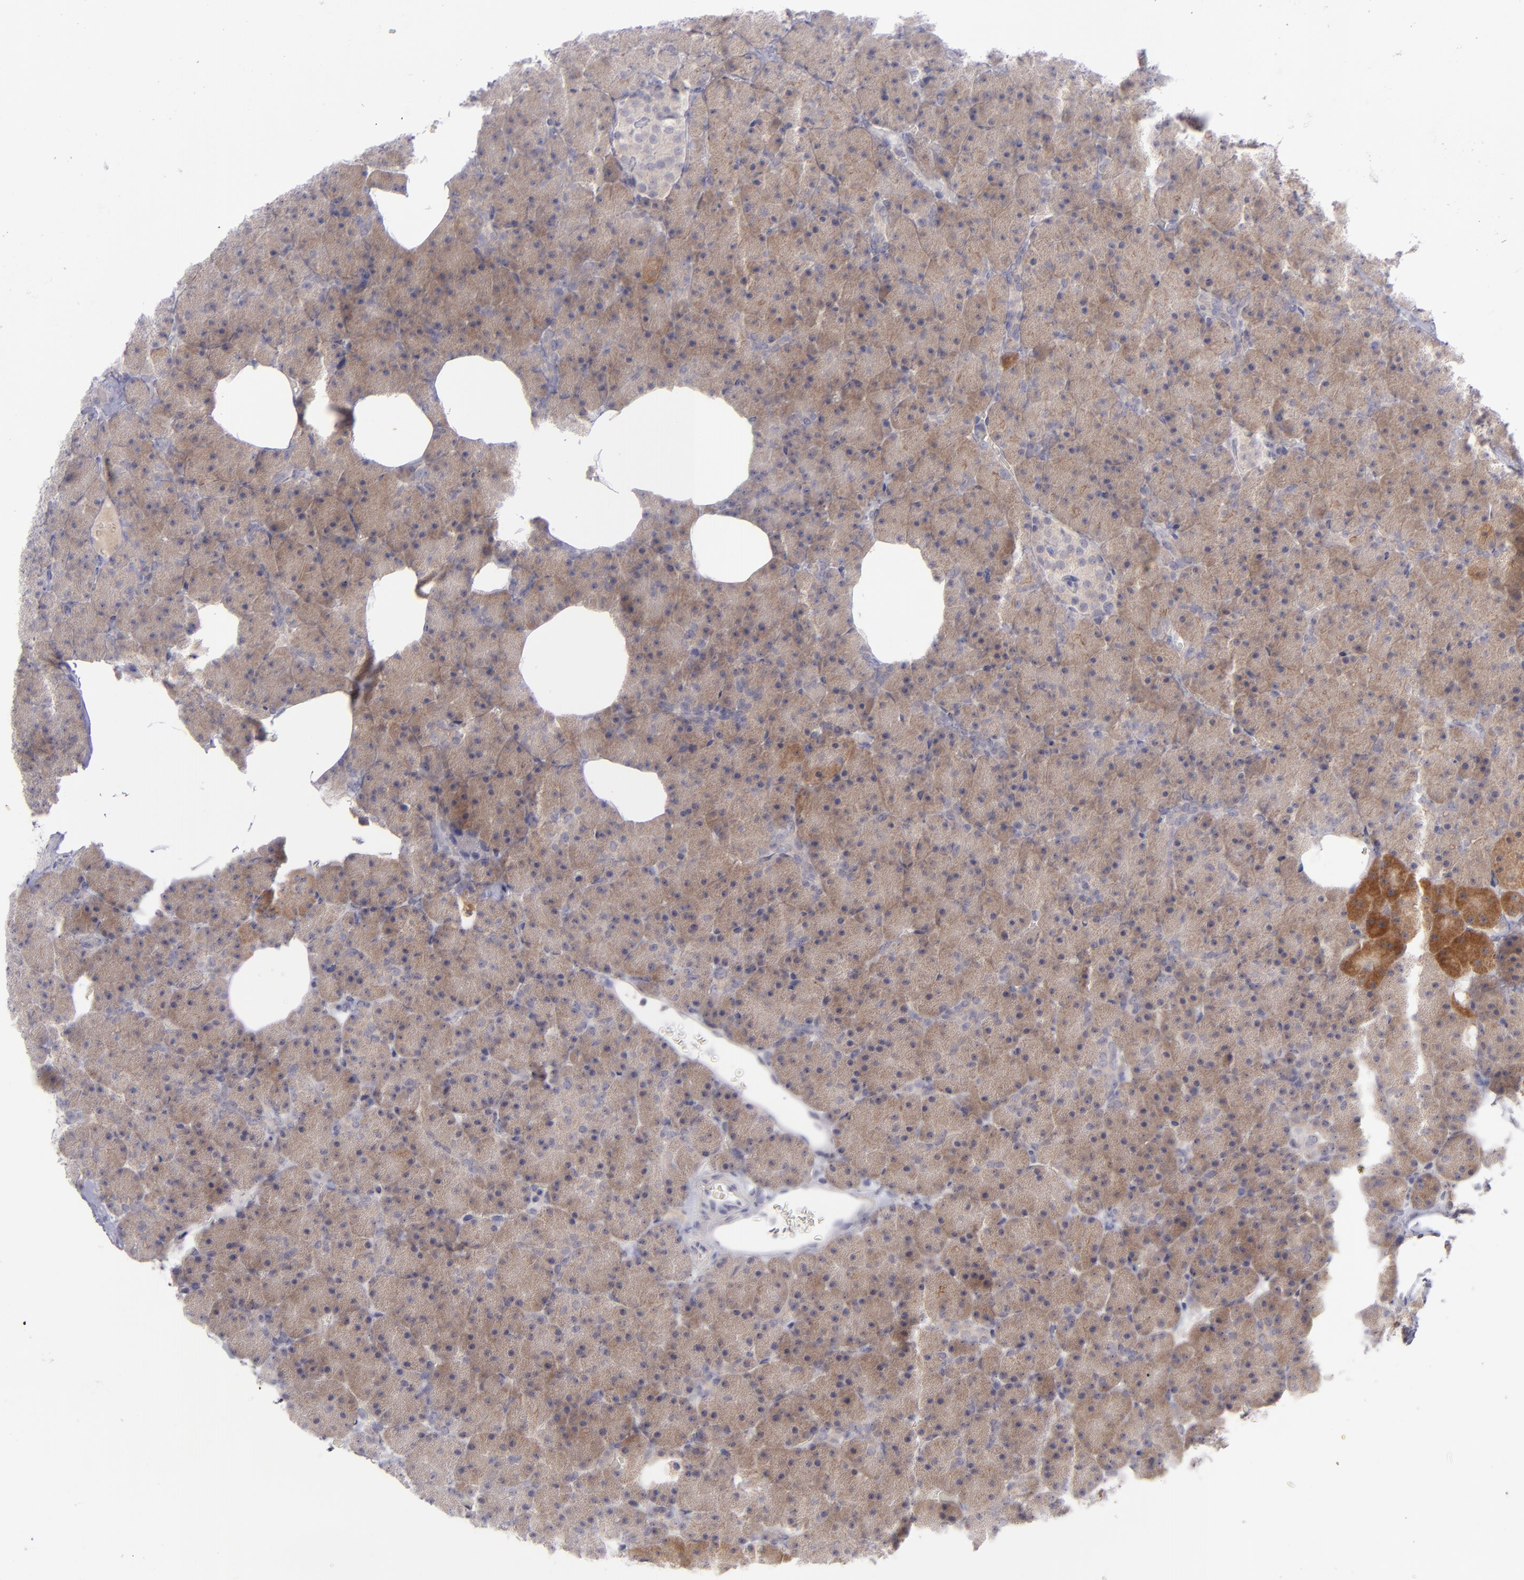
{"staining": {"intensity": "moderate", "quantity": ">75%", "location": "cytoplasmic/membranous"}, "tissue": "pancreas", "cell_type": "Exocrine glandular cells", "image_type": "normal", "snomed": [{"axis": "morphology", "description": "Normal tissue, NOS"}, {"axis": "topography", "description": "Pancreas"}], "caption": "Immunohistochemistry (IHC) of unremarkable human pancreas displays medium levels of moderate cytoplasmic/membranous positivity in about >75% of exocrine glandular cells. The protein of interest is shown in brown color, while the nuclei are stained blue.", "gene": "EVPL", "patient": {"sex": "female", "age": 35}}